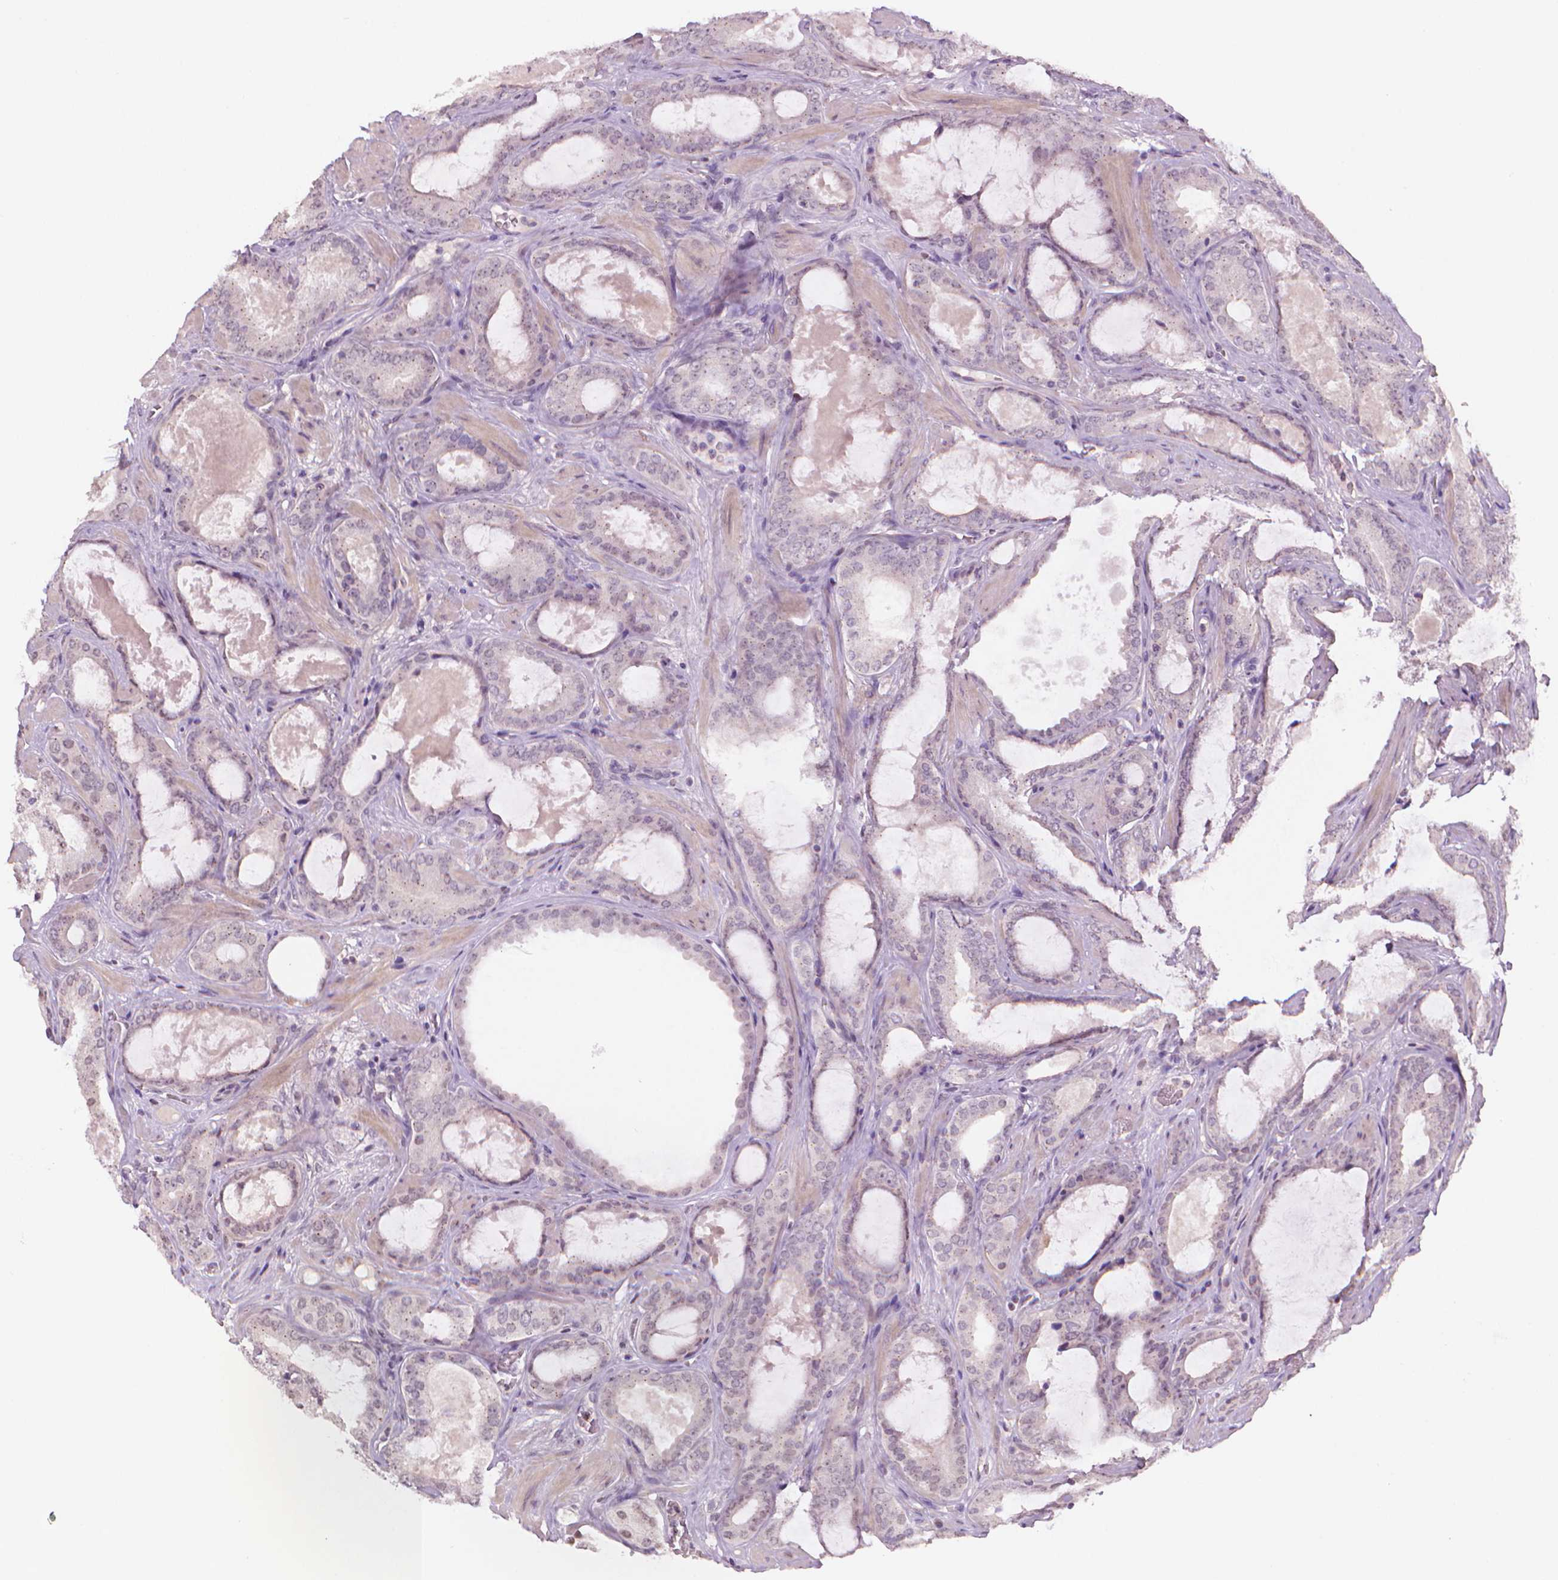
{"staining": {"intensity": "negative", "quantity": "none", "location": "none"}, "tissue": "prostate cancer", "cell_type": "Tumor cells", "image_type": "cancer", "snomed": [{"axis": "morphology", "description": "Adenocarcinoma, High grade"}, {"axis": "topography", "description": "Prostate"}], "caption": "This is a image of immunohistochemistry staining of prostate adenocarcinoma (high-grade), which shows no positivity in tumor cells.", "gene": "NCAN", "patient": {"sex": "male", "age": 63}}